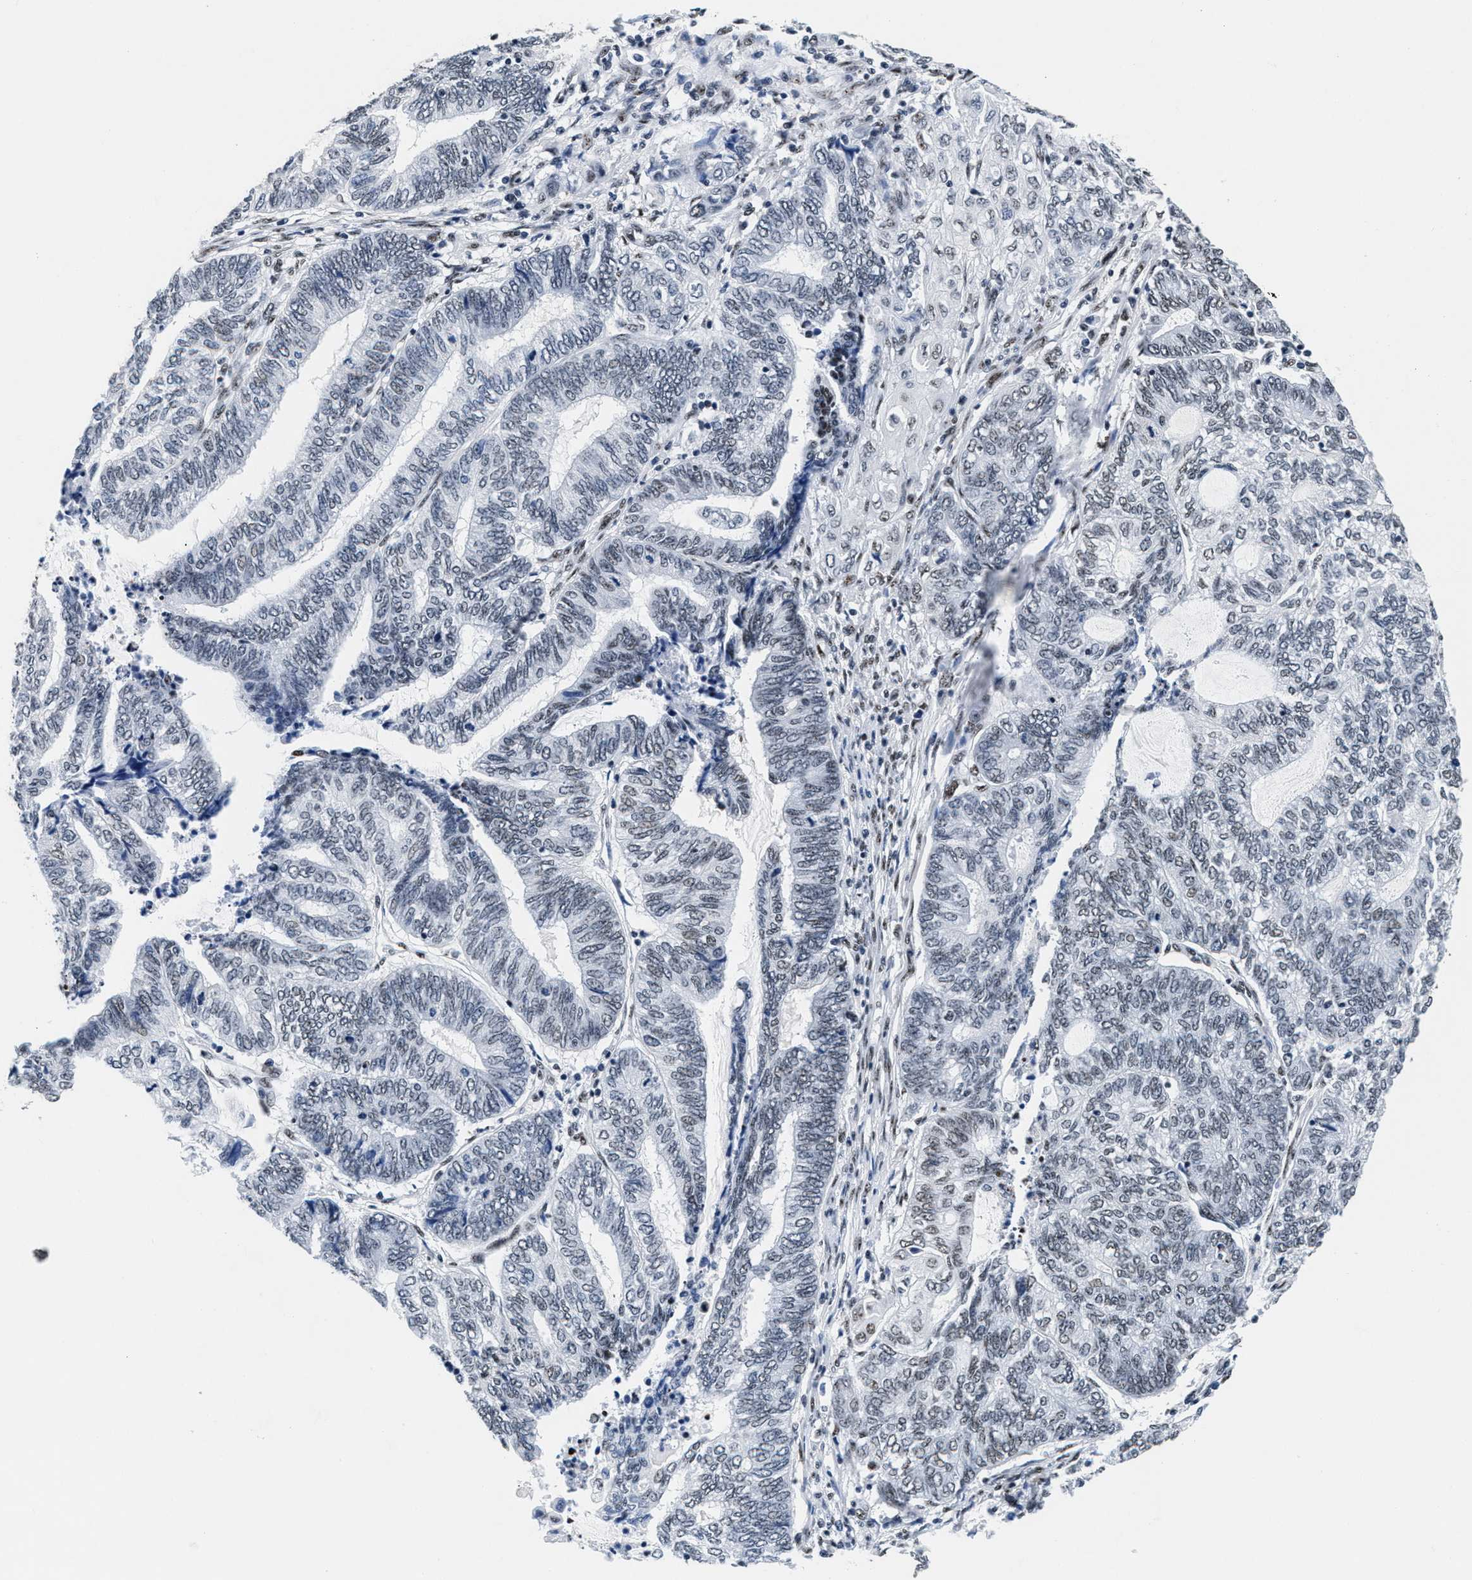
{"staining": {"intensity": "moderate", "quantity": "<25%", "location": "nuclear"}, "tissue": "endometrial cancer", "cell_type": "Tumor cells", "image_type": "cancer", "snomed": [{"axis": "morphology", "description": "Adenocarcinoma, NOS"}, {"axis": "topography", "description": "Uterus"}, {"axis": "topography", "description": "Endometrium"}], "caption": "Immunohistochemical staining of adenocarcinoma (endometrial) shows low levels of moderate nuclear staining in approximately <25% of tumor cells.", "gene": "RAD50", "patient": {"sex": "female", "age": 70}}